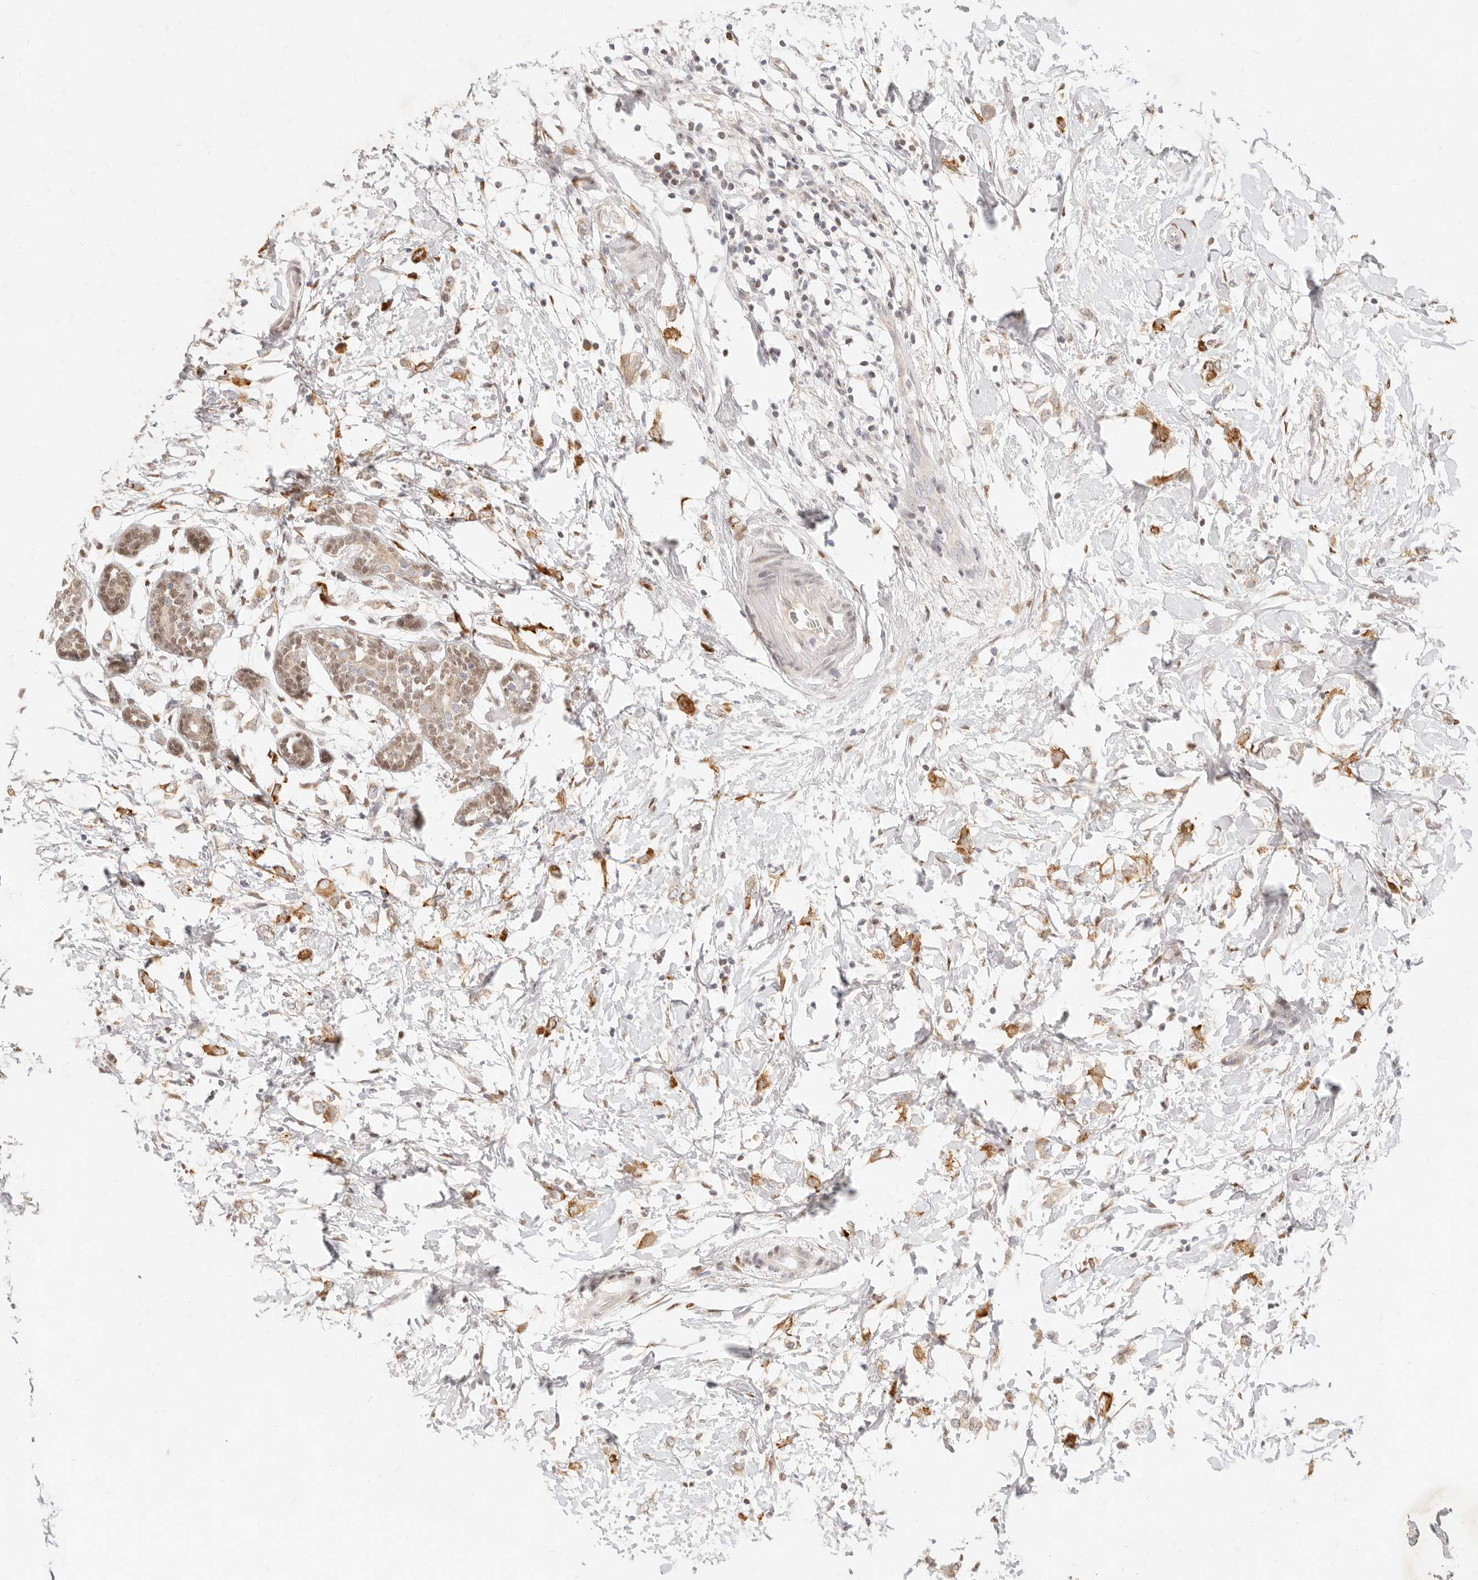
{"staining": {"intensity": "weak", "quantity": ">75%", "location": "cytoplasmic/membranous"}, "tissue": "breast cancer", "cell_type": "Tumor cells", "image_type": "cancer", "snomed": [{"axis": "morphology", "description": "Normal tissue, NOS"}, {"axis": "morphology", "description": "Lobular carcinoma"}, {"axis": "topography", "description": "Breast"}], "caption": "A photomicrograph of lobular carcinoma (breast) stained for a protein demonstrates weak cytoplasmic/membranous brown staining in tumor cells.", "gene": "ASCL3", "patient": {"sex": "female", "age": 47}}